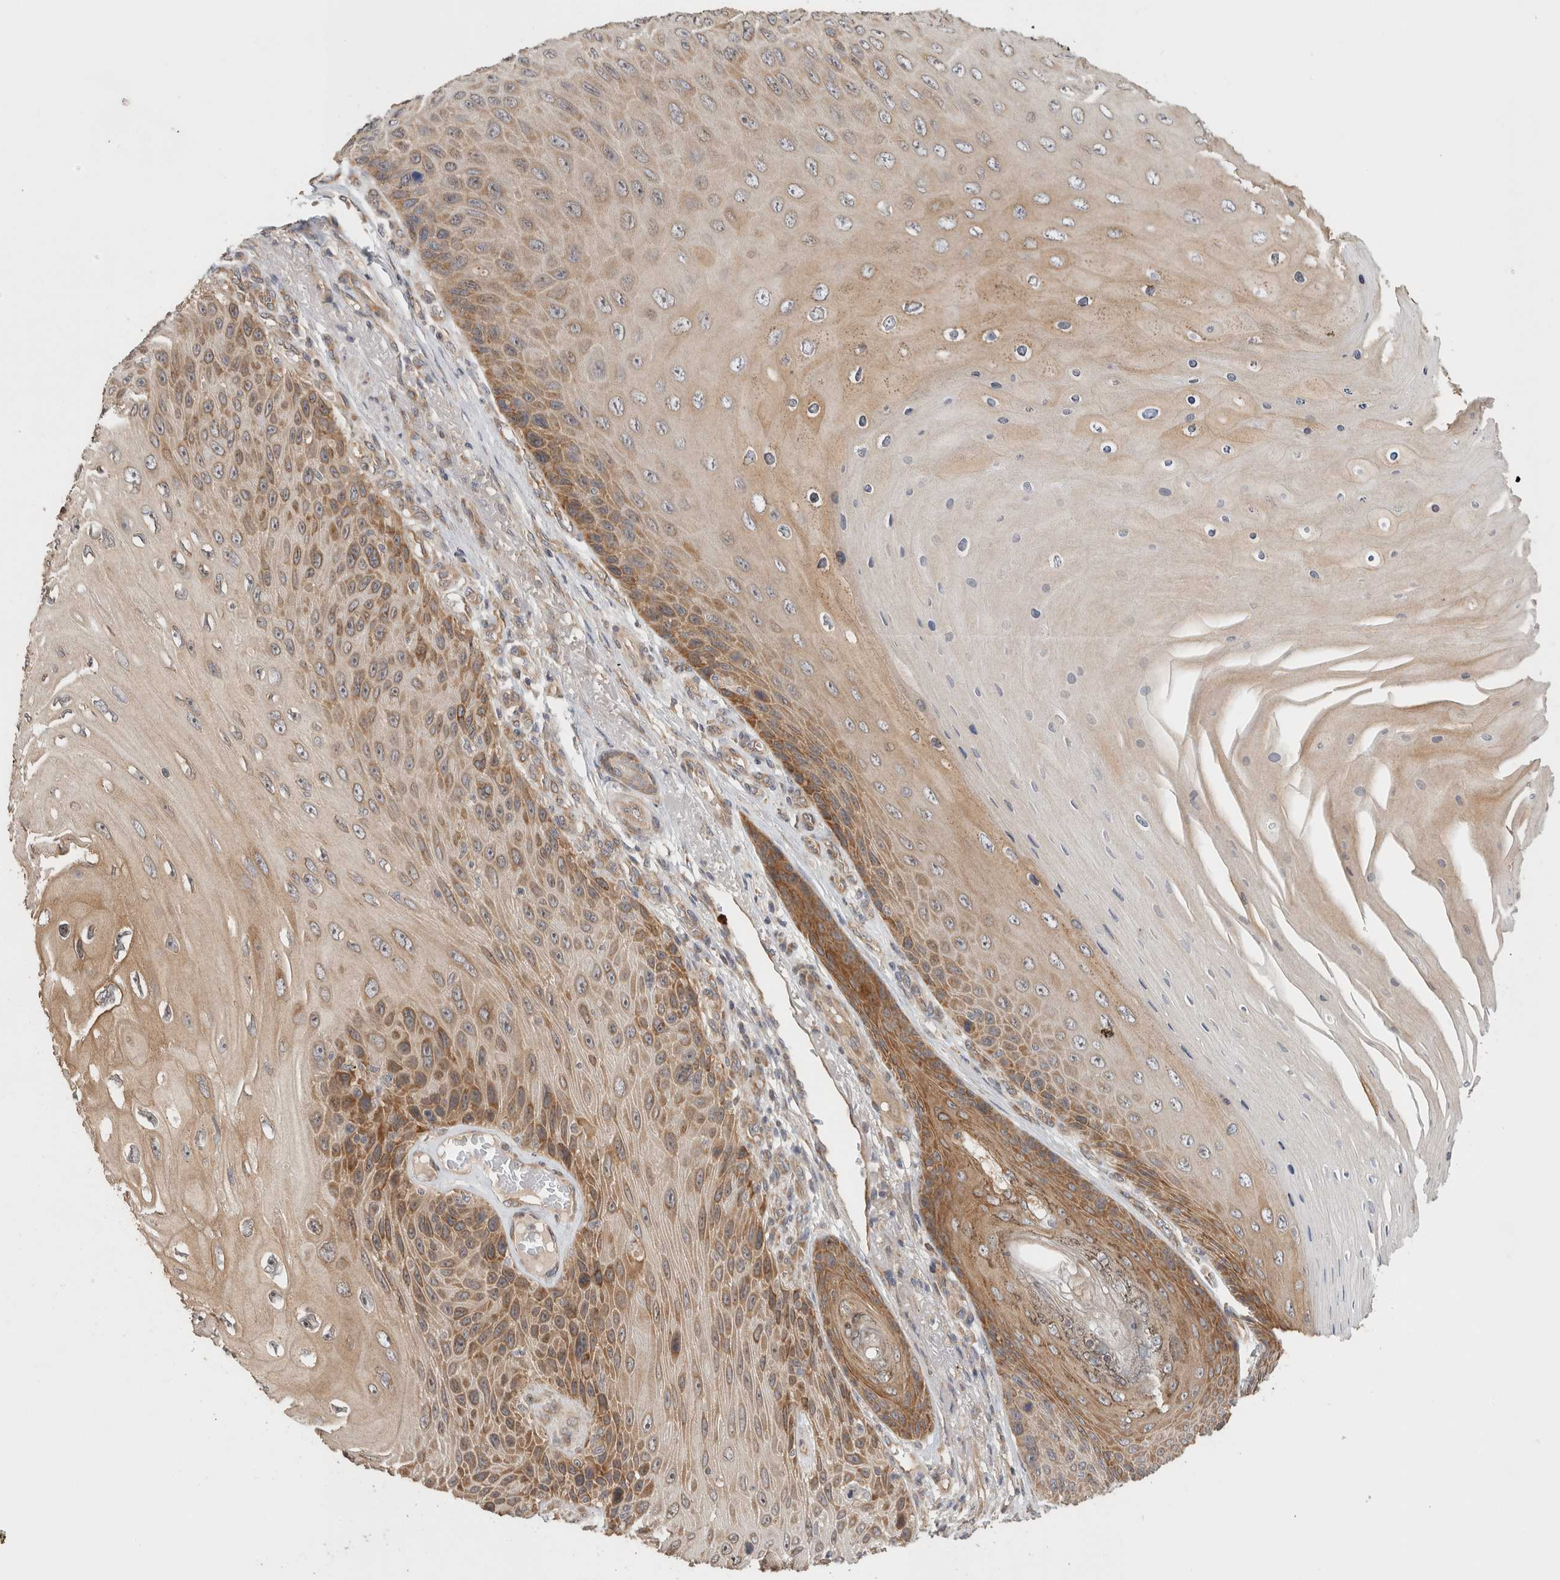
{"staining": {"intensity": "moderate", "quantity": ">75%", "location": "cytoplasmic/membranous"}, "tissue": "skin cancer", "cell_type": "Tumor cells", "image_type": "cancer", "snomed": [{"axis": "morphology", "description": "Squamous cell carcinoma, NOS"}, {"axis": "topography", "description": "Skin"}], "caption": "Immunohistochemical staining of squamous cell carcinoma (skin) reveals moderate cytoplasmic/membranous protein expression in about >75% of tumor cells. The protein of interest is shown in brown color, while the nuclei are stained blue.", "gene": "PUM1", "patient": {"sex": "female", "age": 88}}